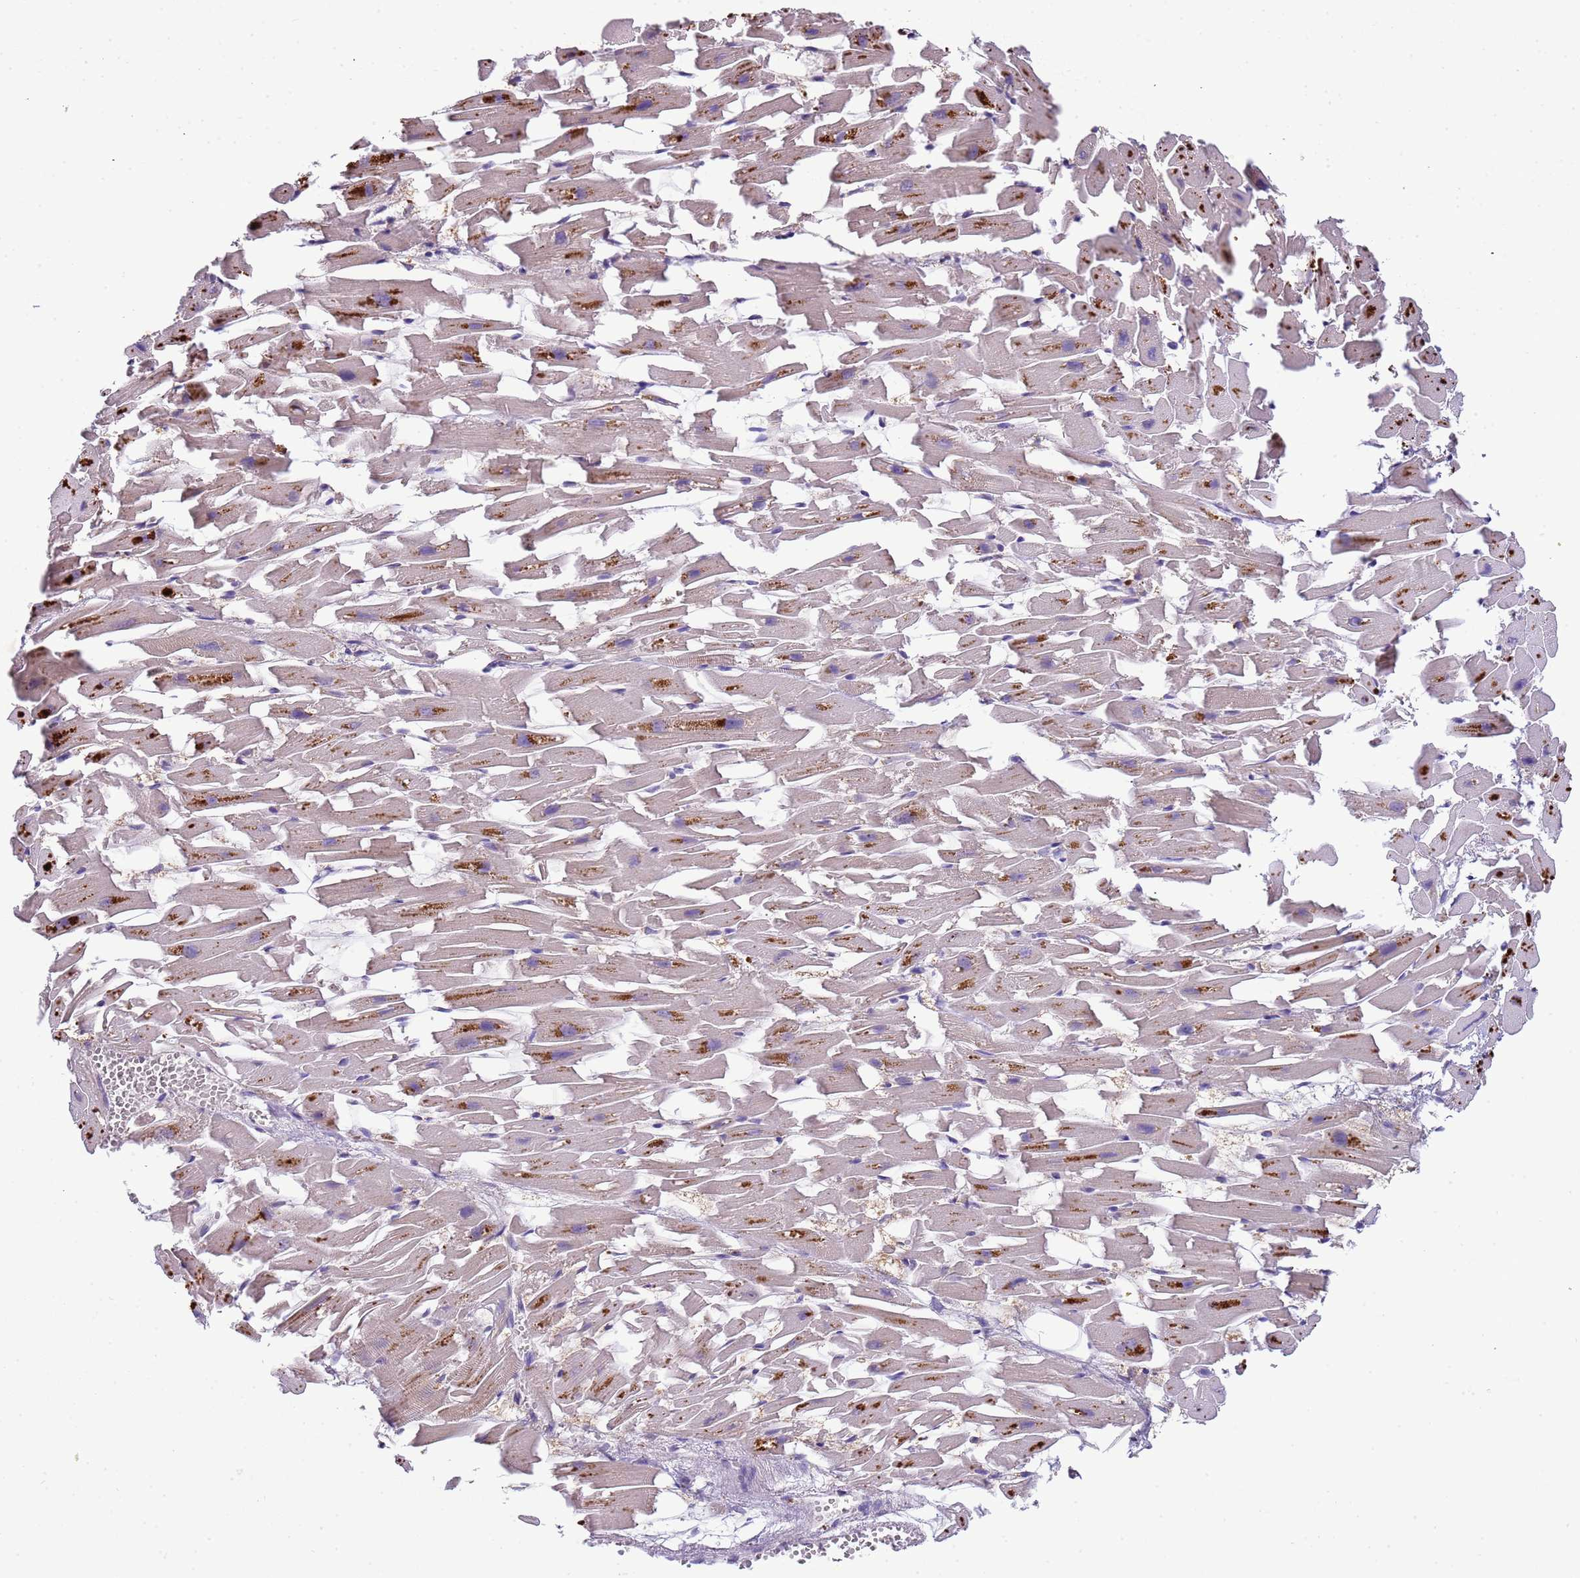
{"staining": {"intensity": "weak", "quantity": "25%-75%", "location": "cytoplasmic/membranous"}, "tissue": "heart muscle", "cell_type": "Cardiomyocytes", "image_type": "normal", "snomed": [{"axis": "morphology", "description": "Normal tissue, NOS"}, {"axis": "topography", "description": "Heart"}], "caption": "A high-resolution histopathology image shows IHC staining of normal heart muscle, which shows weak cytoplasmic/membranous staining in about 25%-75% of cardiomyocytes.", "gene": "PLCXD3", "patient": {"sex": "female", "age": 64}}